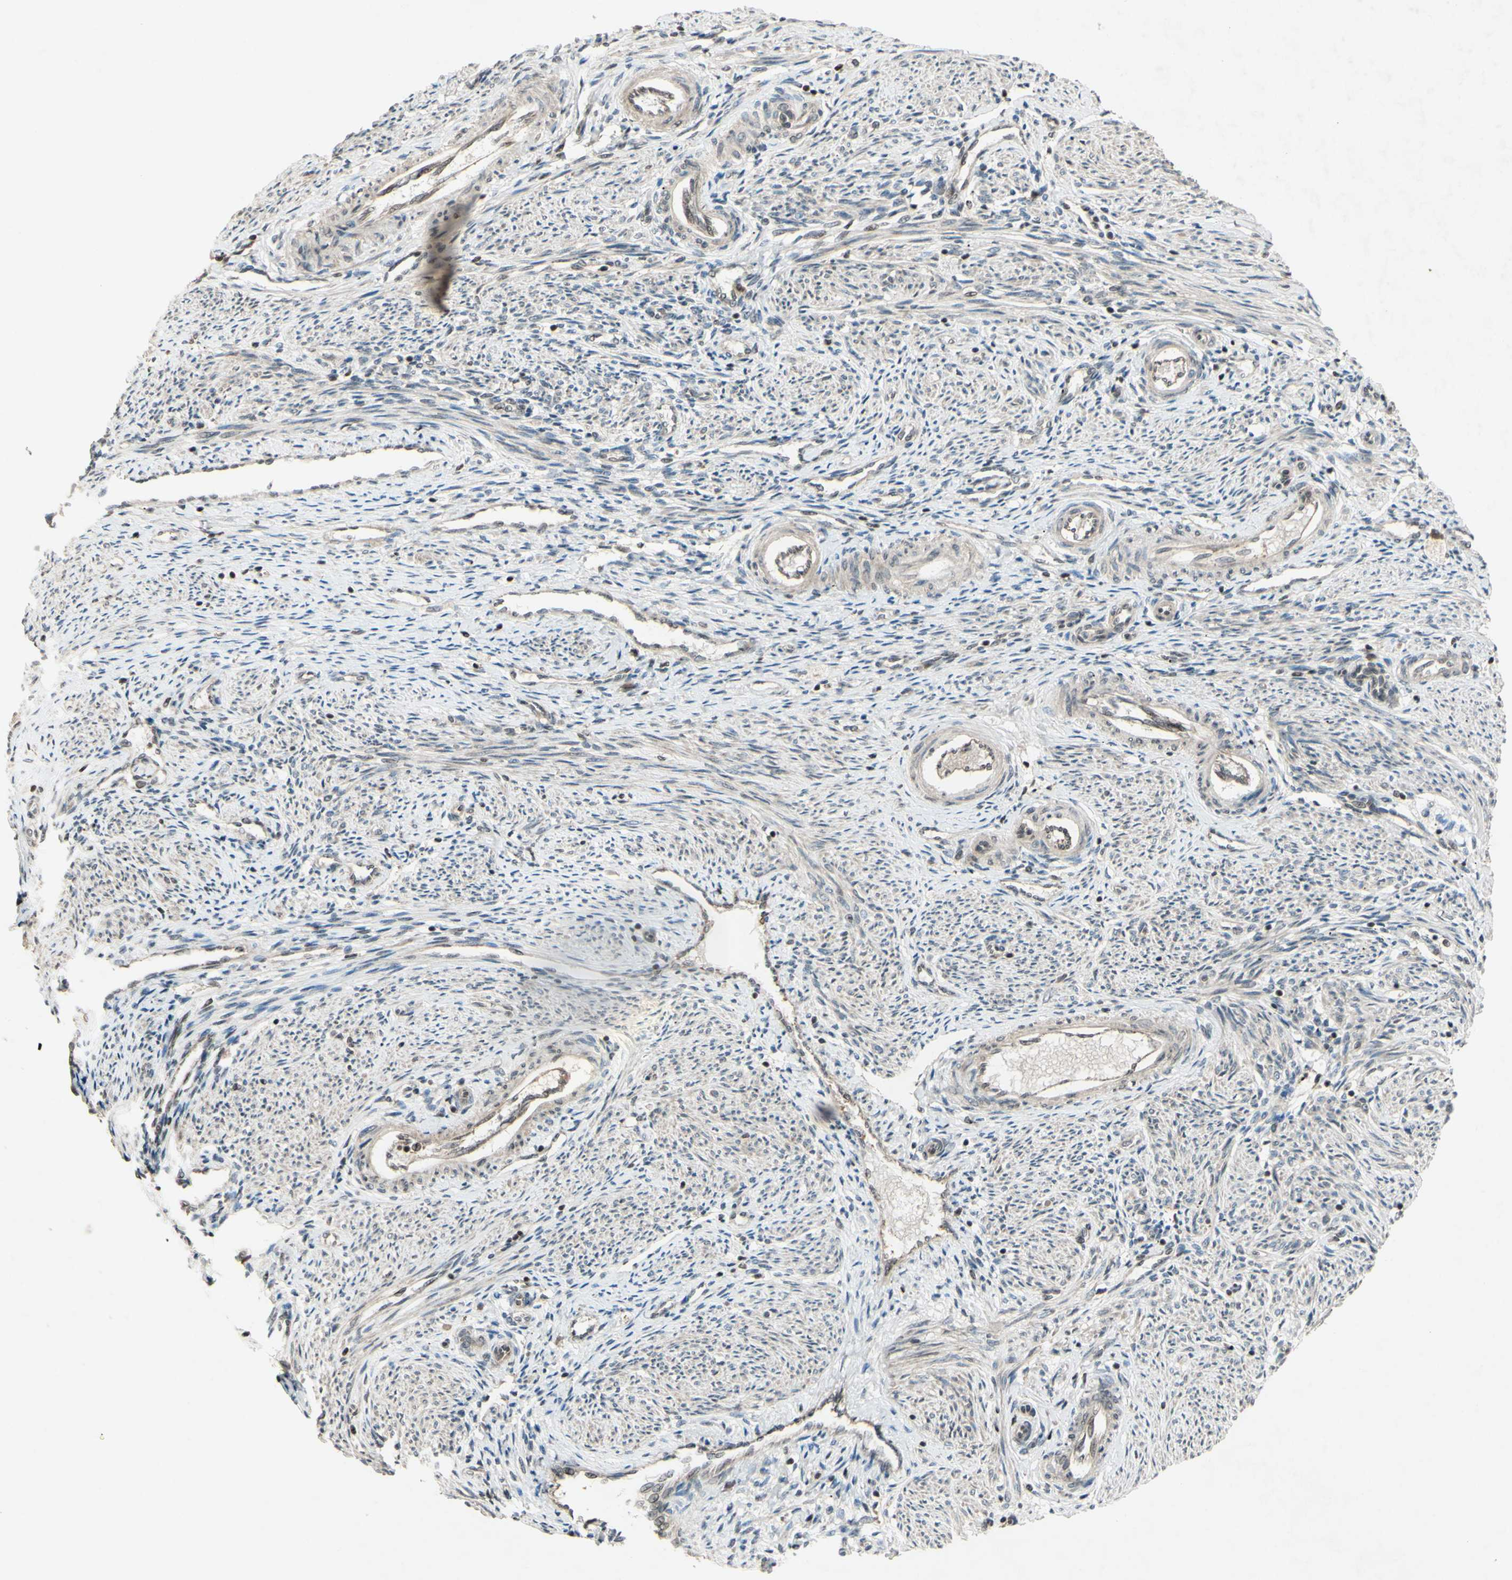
{"staining": {"intensity": "moderate", "quantity": ">75%", "location": "nuclear"}, "tissue": "endometrium", "cell_type": "Cells in endometrial stroma", "image_type": "normal", "snomed": [{"axis": "morphology", "description": "Normal tissue, NOS"}, {"axis": "topography", "description": "Endometrium"}], "caption": "Cells in endometrial stroma reveal medium levels of moderate nuclear staining in approximately >75% of cells in unremarkable endometrium.", "gene": "SNW1", "patient": {"sex": "female", "age": 42}}